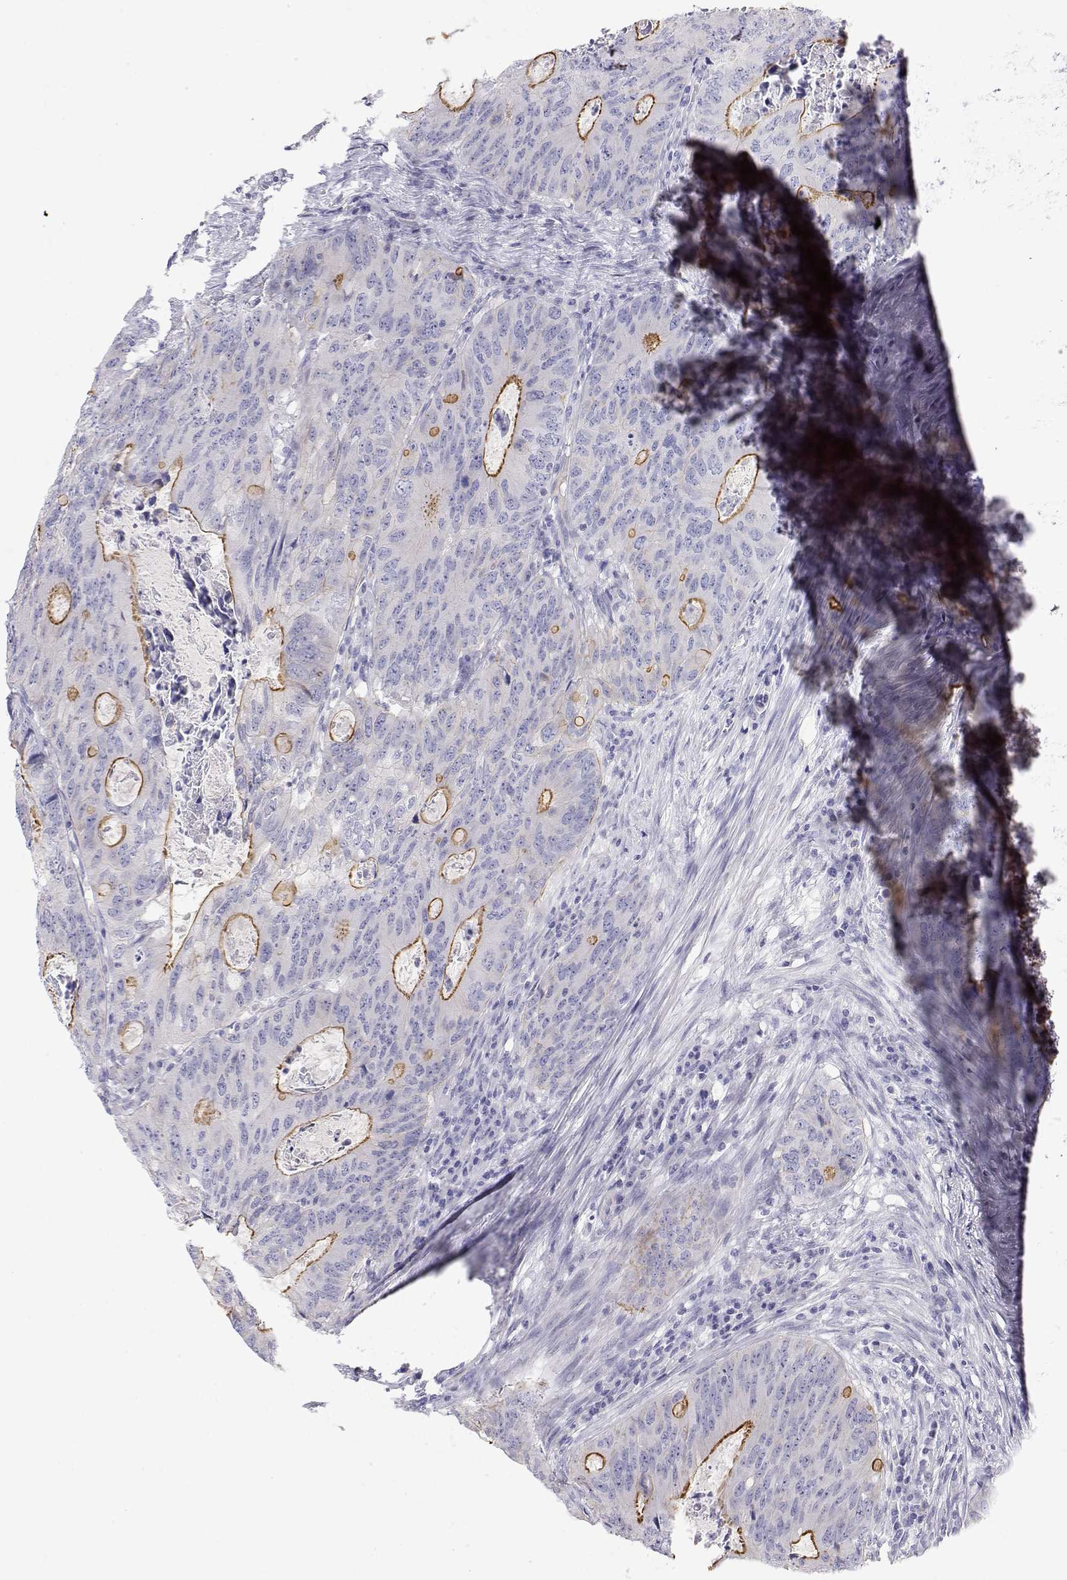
{"staining": {"intensity": "moderate", "quantity": "<25%", "location": "cytoplasmic/membranous"}, "tissue": "colorectal cancer", "cell_type": "Tumor cells", "image_type": "cancer", "snomed": [{"axis": "morphology", "description": "Adenocarcinoma, NOS"}, {"axis": "topography", "description": "Colon"}], "caption": "High-power microscopy captured an IHC photomicrograph of adenocarcinoma (colorectal), revealing moderate cytoplasmic/membranous positivity in about <25% of tumor cells.", "gene": "MISP", "patient": {"sex": "male", "age": 67}}